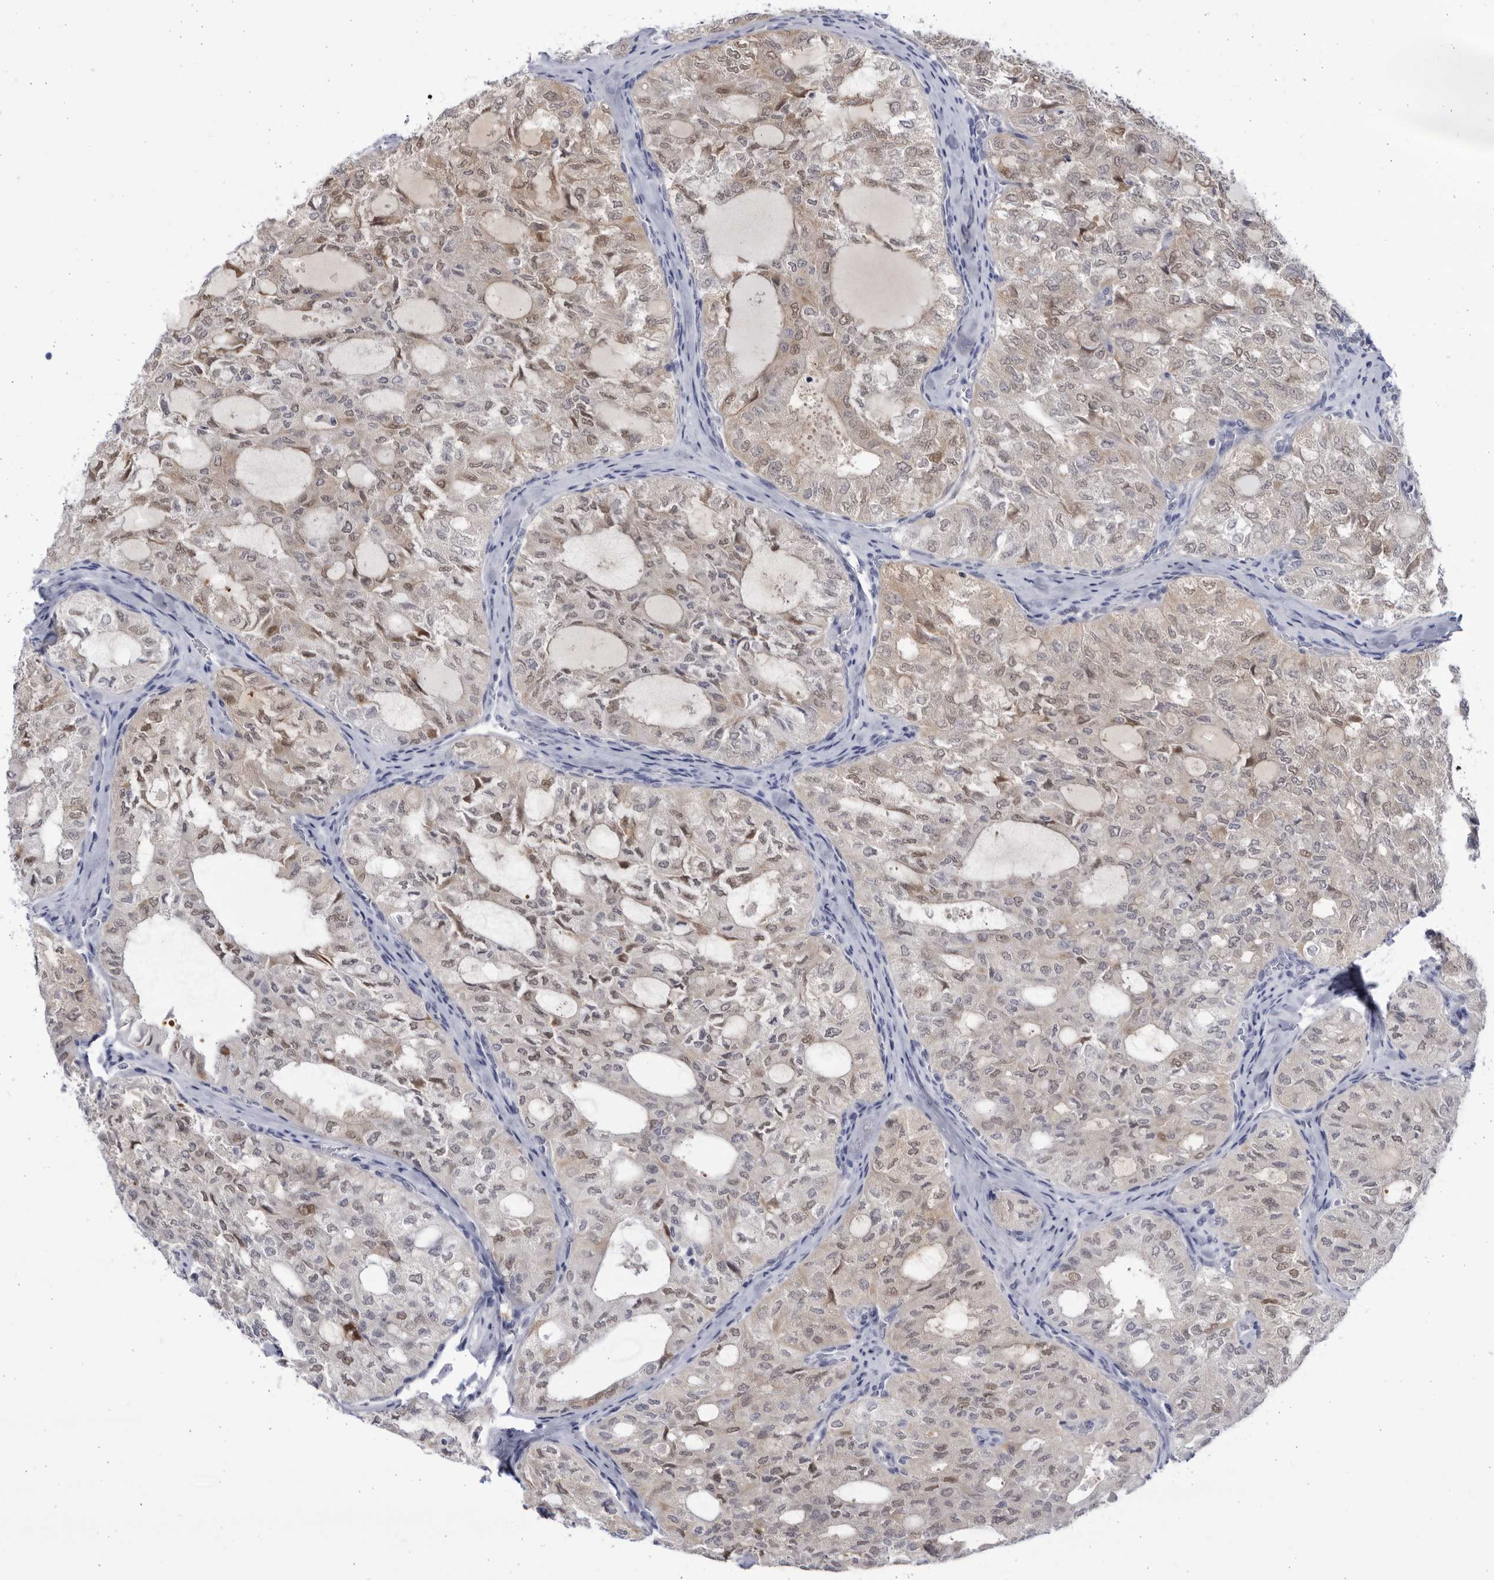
{"staining": {"intensity": "weak", "quantity": "25%-75%", "location": "cytoplasmic/membranous,nuclear"}, "tissue": "thyroid cancer", "cell_type": "Tumor cells", "image_type": "cancer", "snomed": [{"axis": "morphology", "description": "Follicular adenoma carcinoma, NOS"}, {"axis": "topography", "description": "Thyroid gland"}], "caption": "Protein expression analysis of human thyroid cancer reveals weak cytoplasmic/membranous and nuclear positivity in about 25%-75% of tumor cells.", "gene": "CCDC181", "patient": {"sex": "male", "age": 75}}